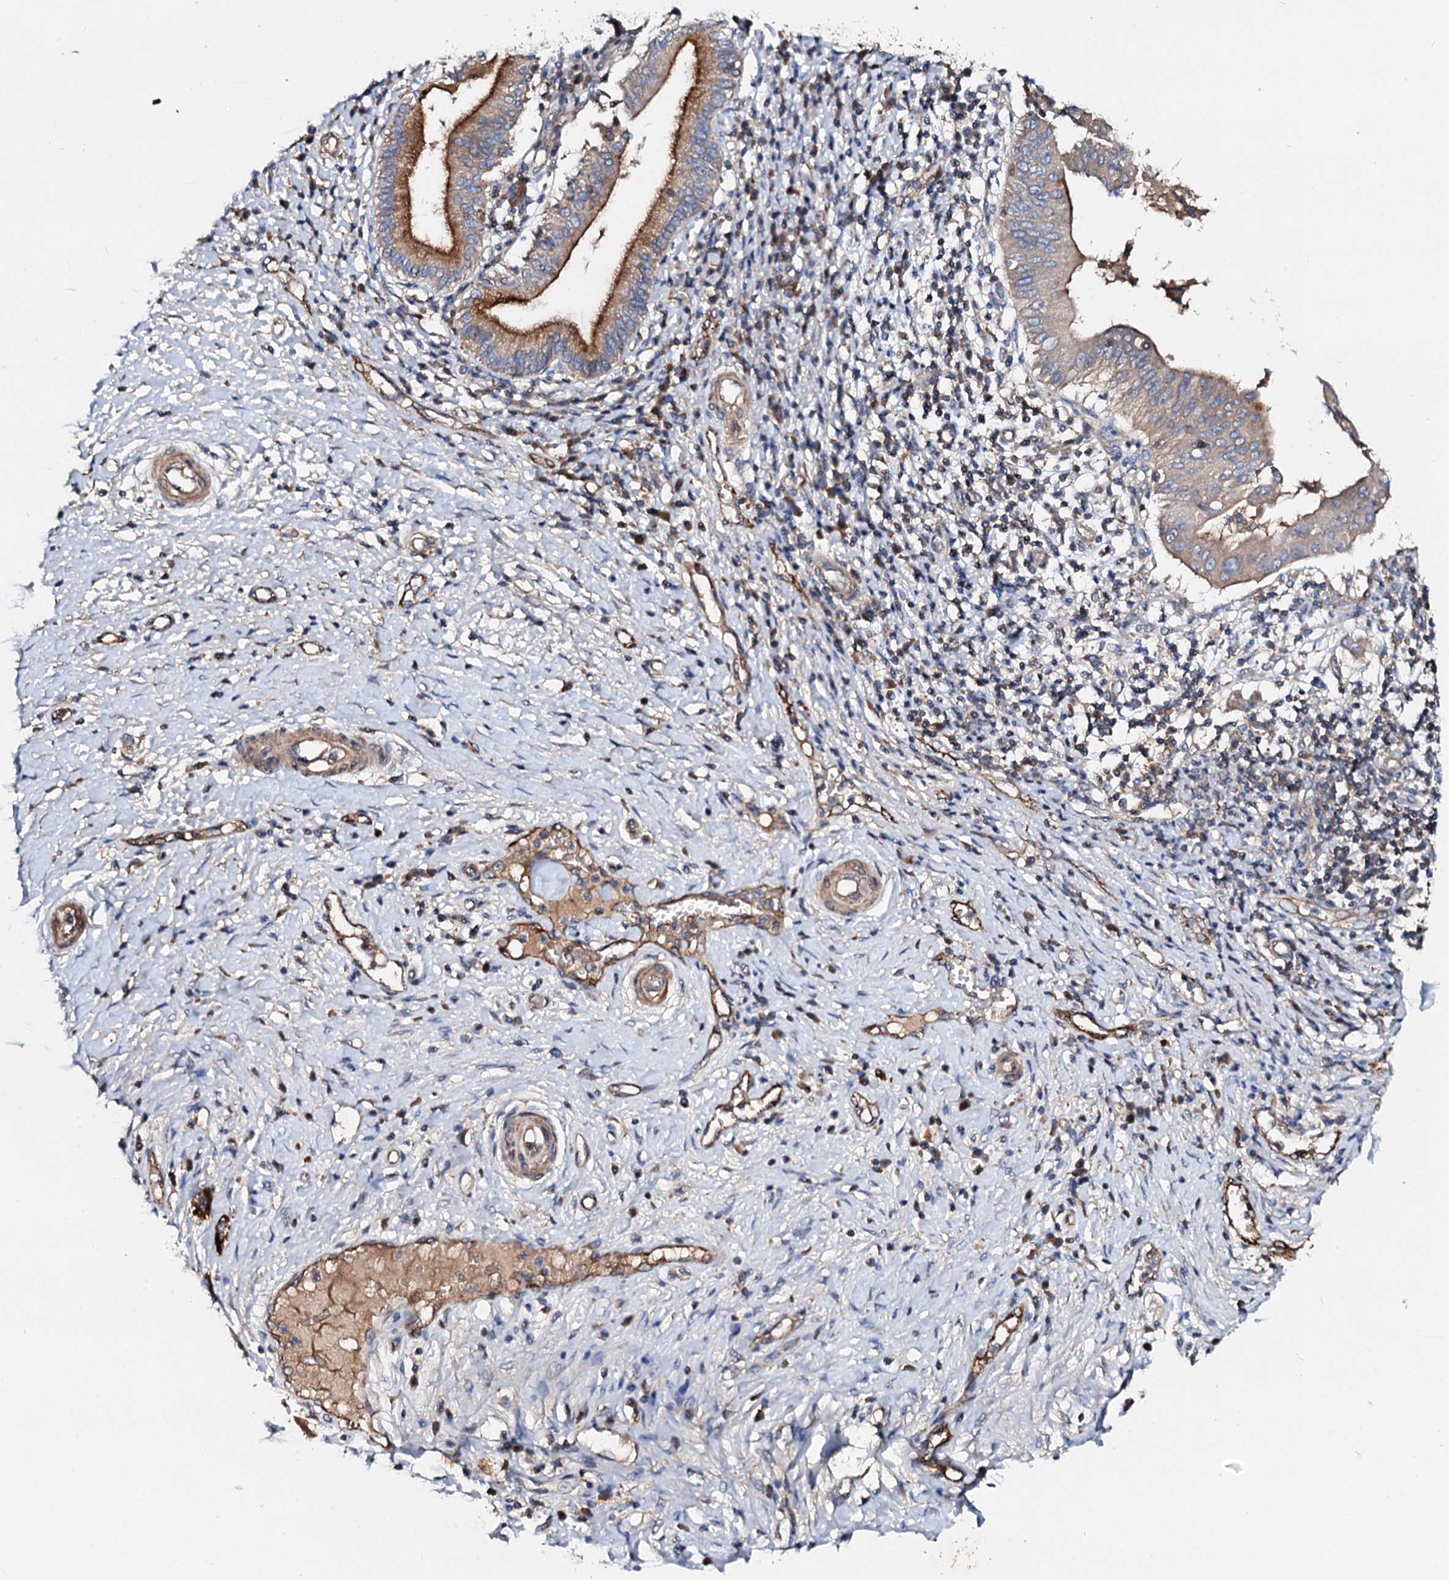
{"staining": {"intensity": "moderate", "quantity": "25%-75%", "location": "cytoplasmic/membranous"}, "tissue": "pancreatic cancer", "cell_type": "Tumor cells", "image_type": "cancer", "snomed": [{"axis": "morphology", "description": "Adenocarcinoma, NOS"}, {"axis": "topography", "description": "Pancreas"}], "caption": "Moderate cytoplasmic/membranous staining is appreciated in about 25%-75% of tumor cells in pancreatic adenocarcinoma.", "gene": "FIBIN", "patient": {"sex": "male", "age": 68}}